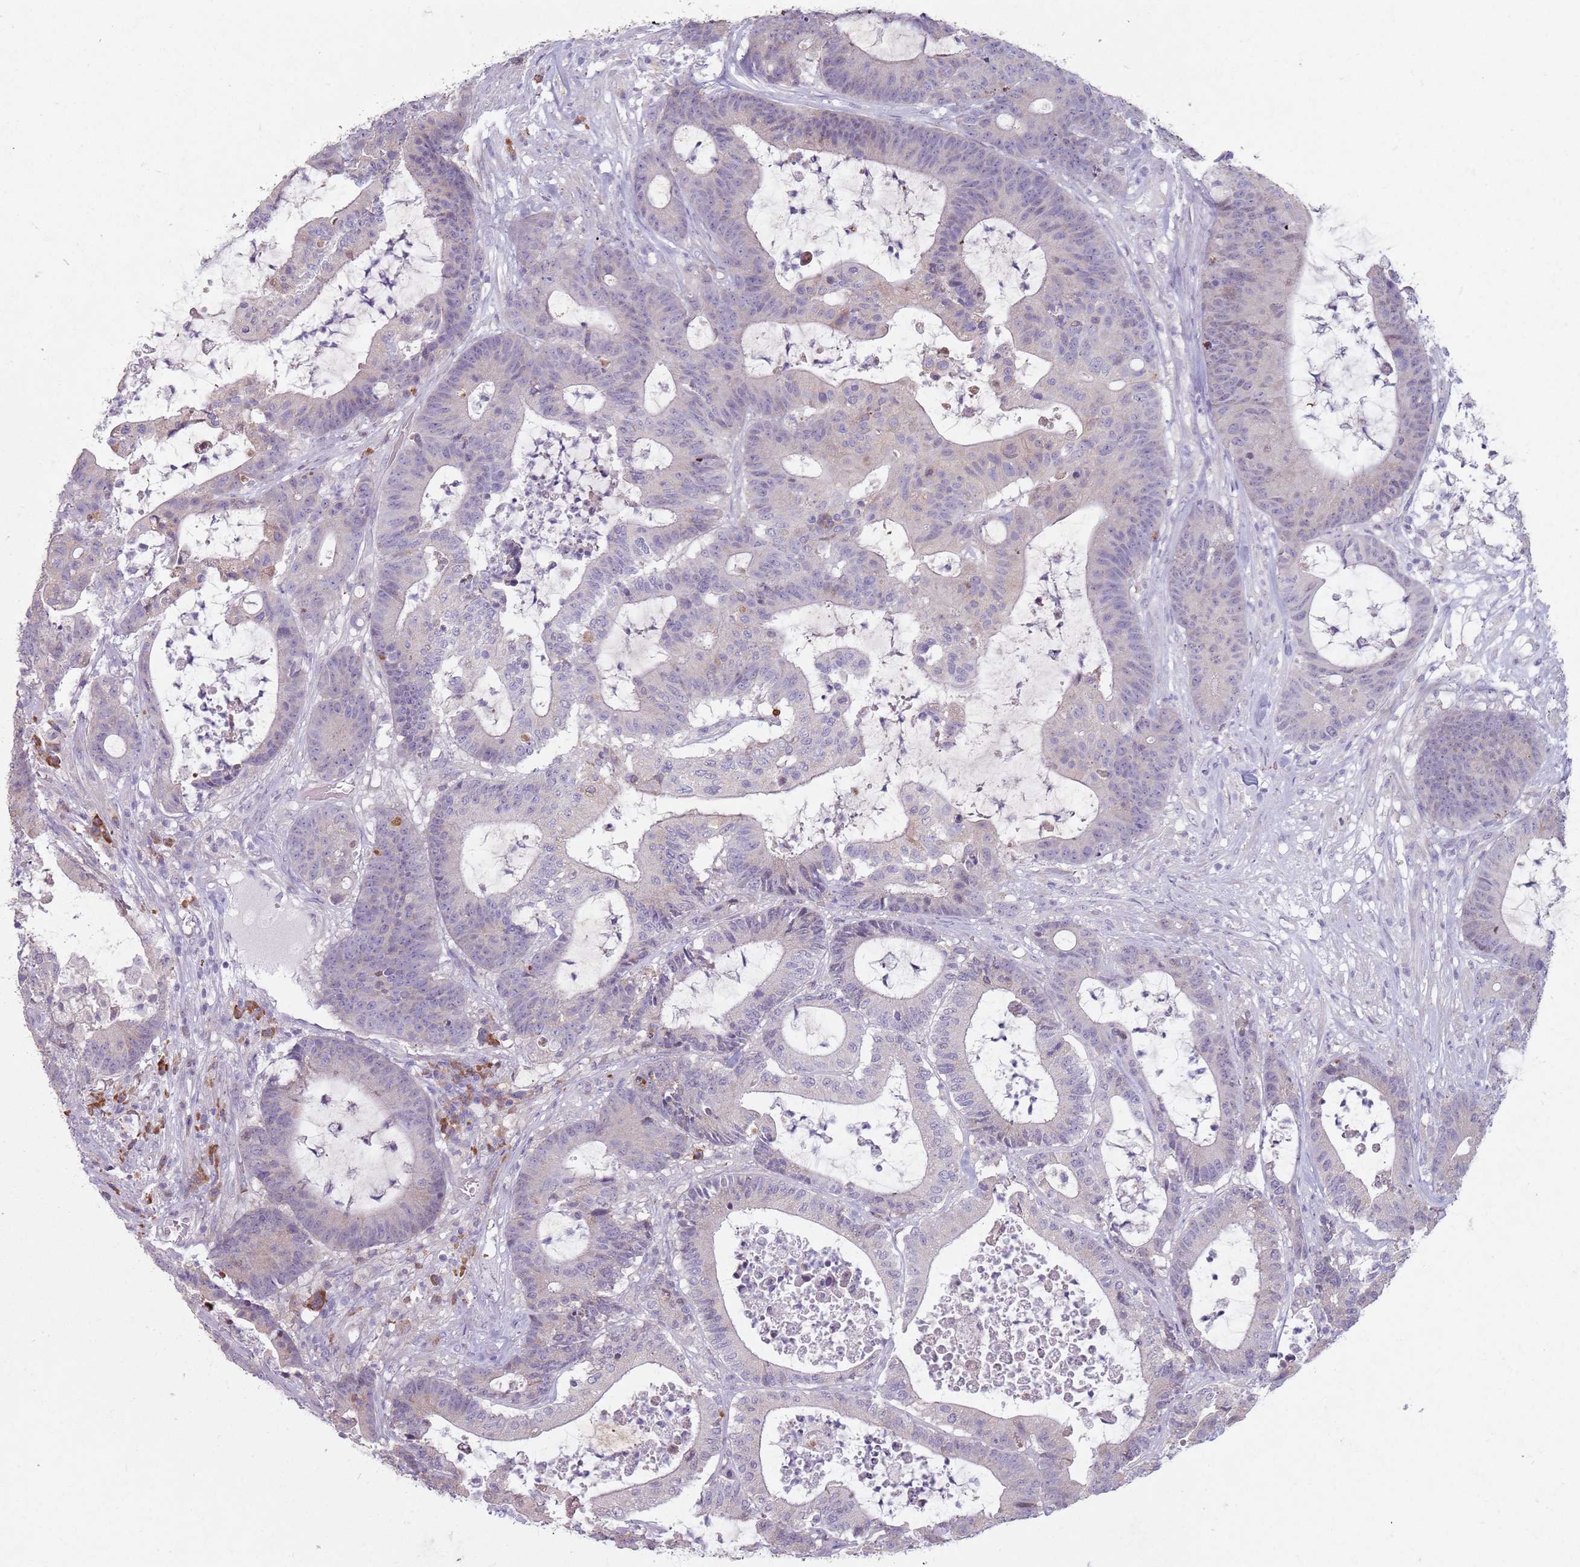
{"staining": {"intensity": "negative", "quantity": "none", "location": "none"}, "tissue": "colorectal cancer", "cell_type": "Tumor cells", "image_type": "cancer", "snomed": [{"axis": "morphology", "description": "Adenocarcinoma, NOS"}, {"axis": "topography", "description": "Colon"}], "caption": "High power microscopy photomicrograph of an IHC histopathology image of colorectal adenocarcinoma, revealing no significant expression in tumor cells.", "gene": "DXO", "patient": {"sex": "female", "age": 84}}